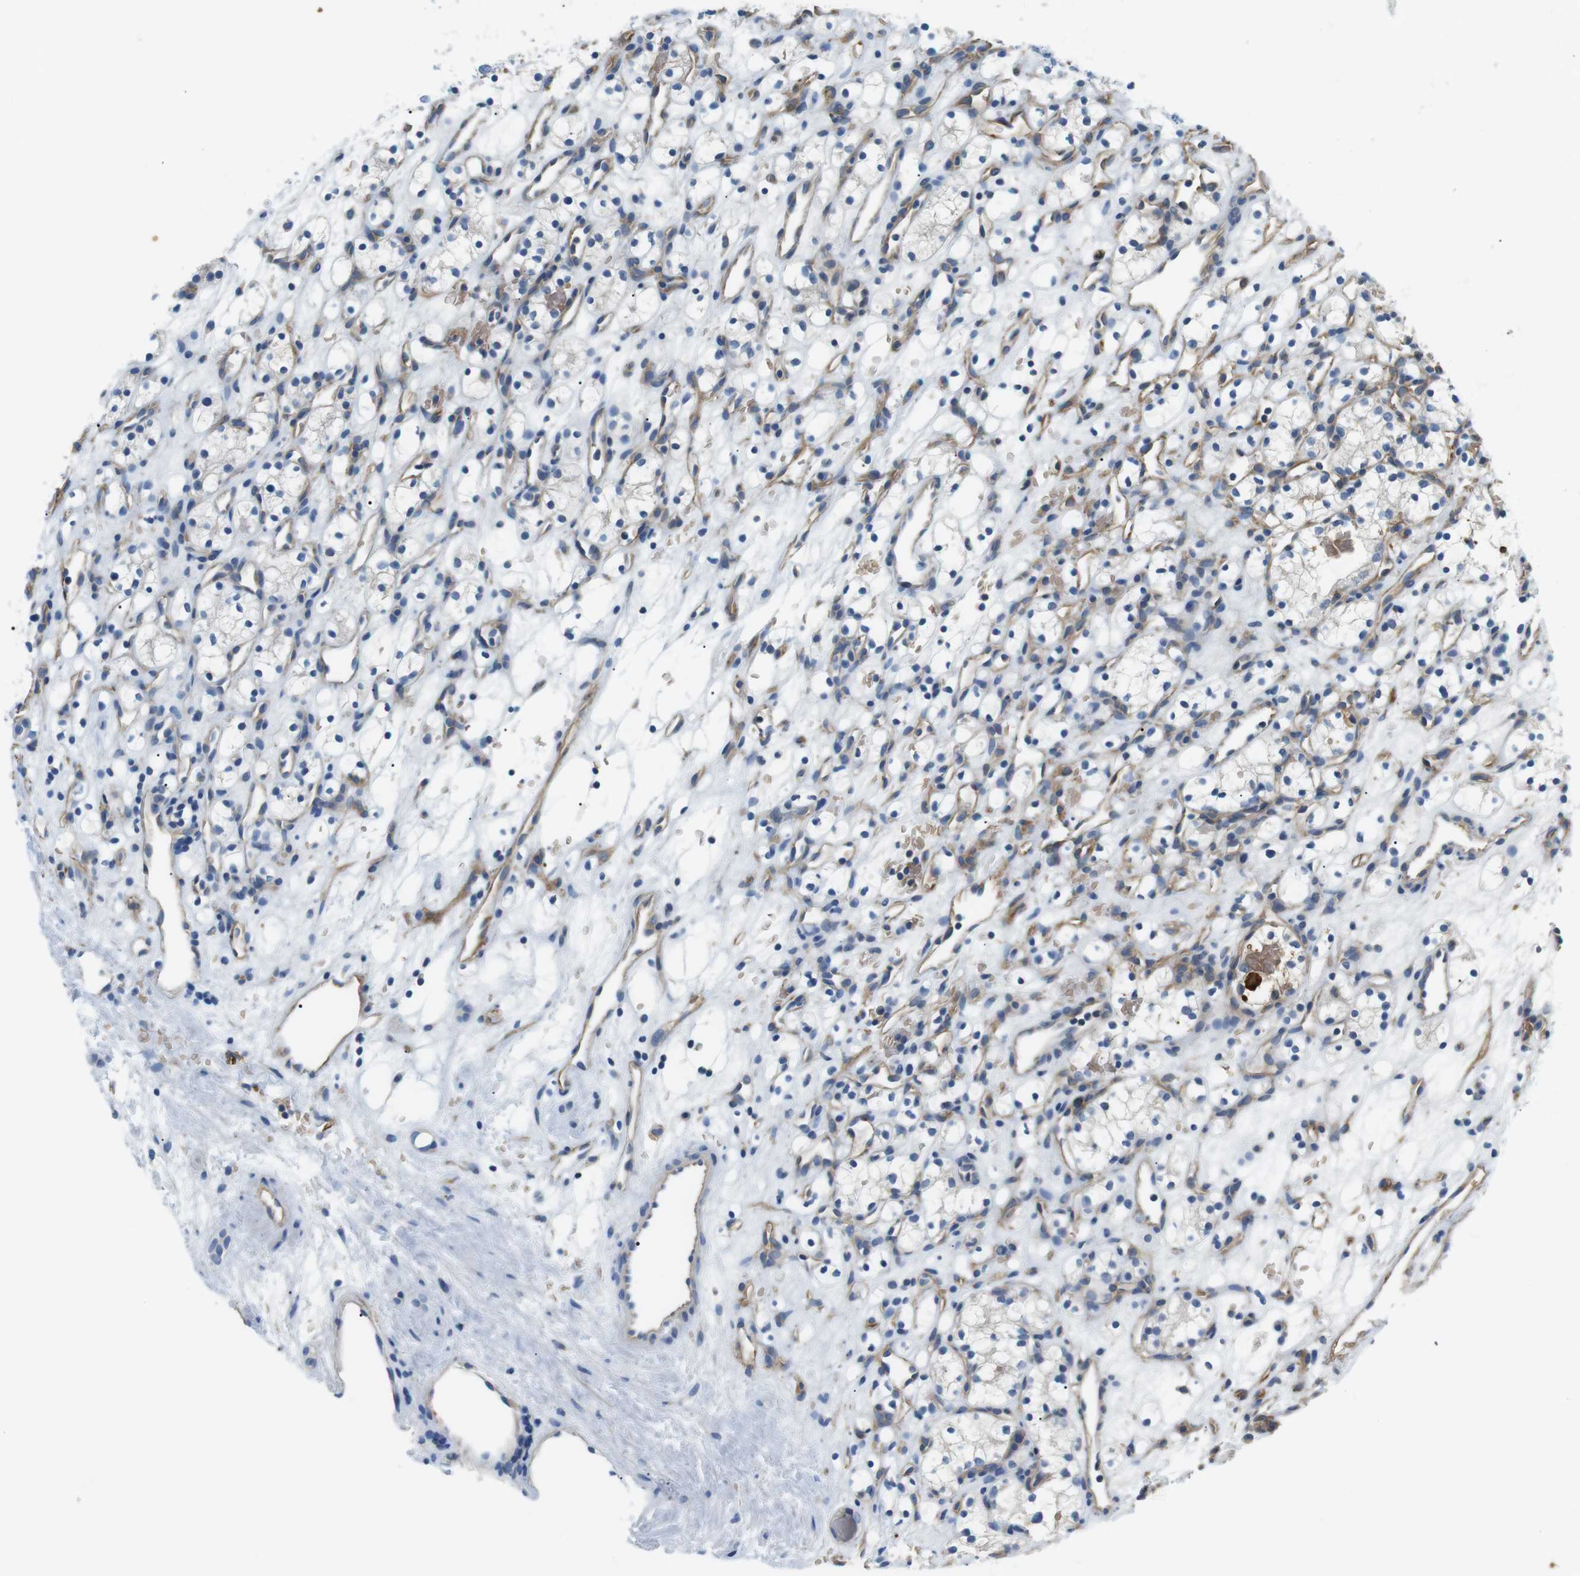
{"staining": {"intensity": "negative", "quantity": "none", "location": "none"}, "tissue": "renal cancer", "cell_type": "Tumor cells", "image_type": "cancer", "snomed": [{"axis": "morphology", "description": "Adenocarcinoma, NOS"}, {"axis": "topography", "description": "Kidney"}], "caption": "Immunohistochemistry (IHC) of human adenocarcinoma (renal) reveals no positivity in tumor cells. Brightfield microscopy of immunohistochemistry stained with DAB (3,3'-diaminobenzidine) (brown) and hematoxylin (blue), captured at high magnification.", "gene": "ADCY10", "patient": {"sex": "female", "age": 60}}